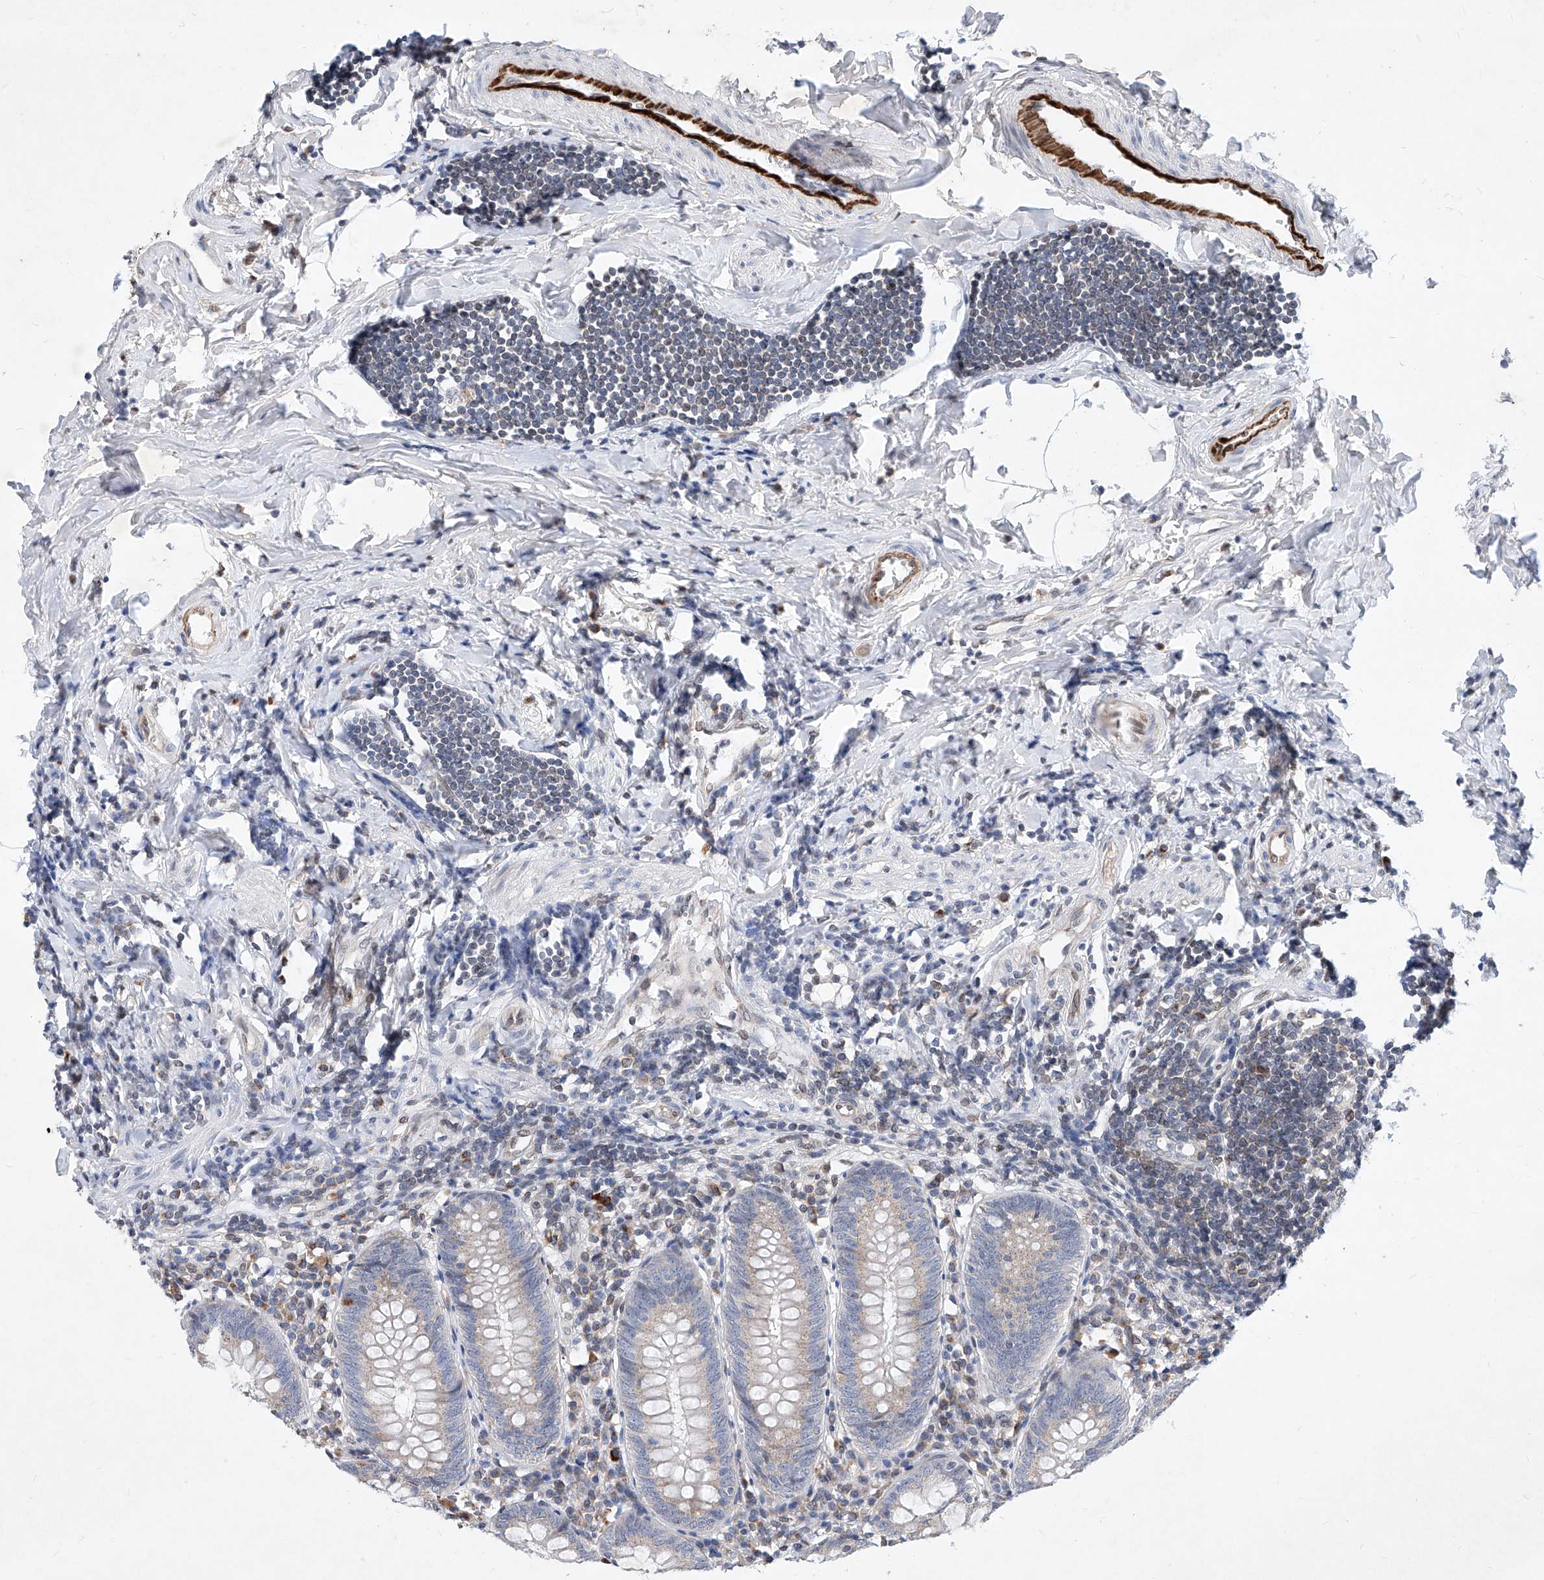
{"staining": {"intensity": "weak", "quantity": "25%-75%", "location": "cytoplasmic/membranous"}, "tissue": "appendix", "cell_type": "Glandular cells", "image_type": "normal", "snomed": [{"axis": "morphology", "description": "Normal tissue, NOS"}, {"axis": "topography", "description": "Appendix"}], "caption": "Brown immunohistochemical staining in normal appendix reveals weak cytoplasmic/membranous expression in approximately 25%-75% of glandular cells.", "gene": "MX2", "patient": {"sex": "female", "age": 54}}